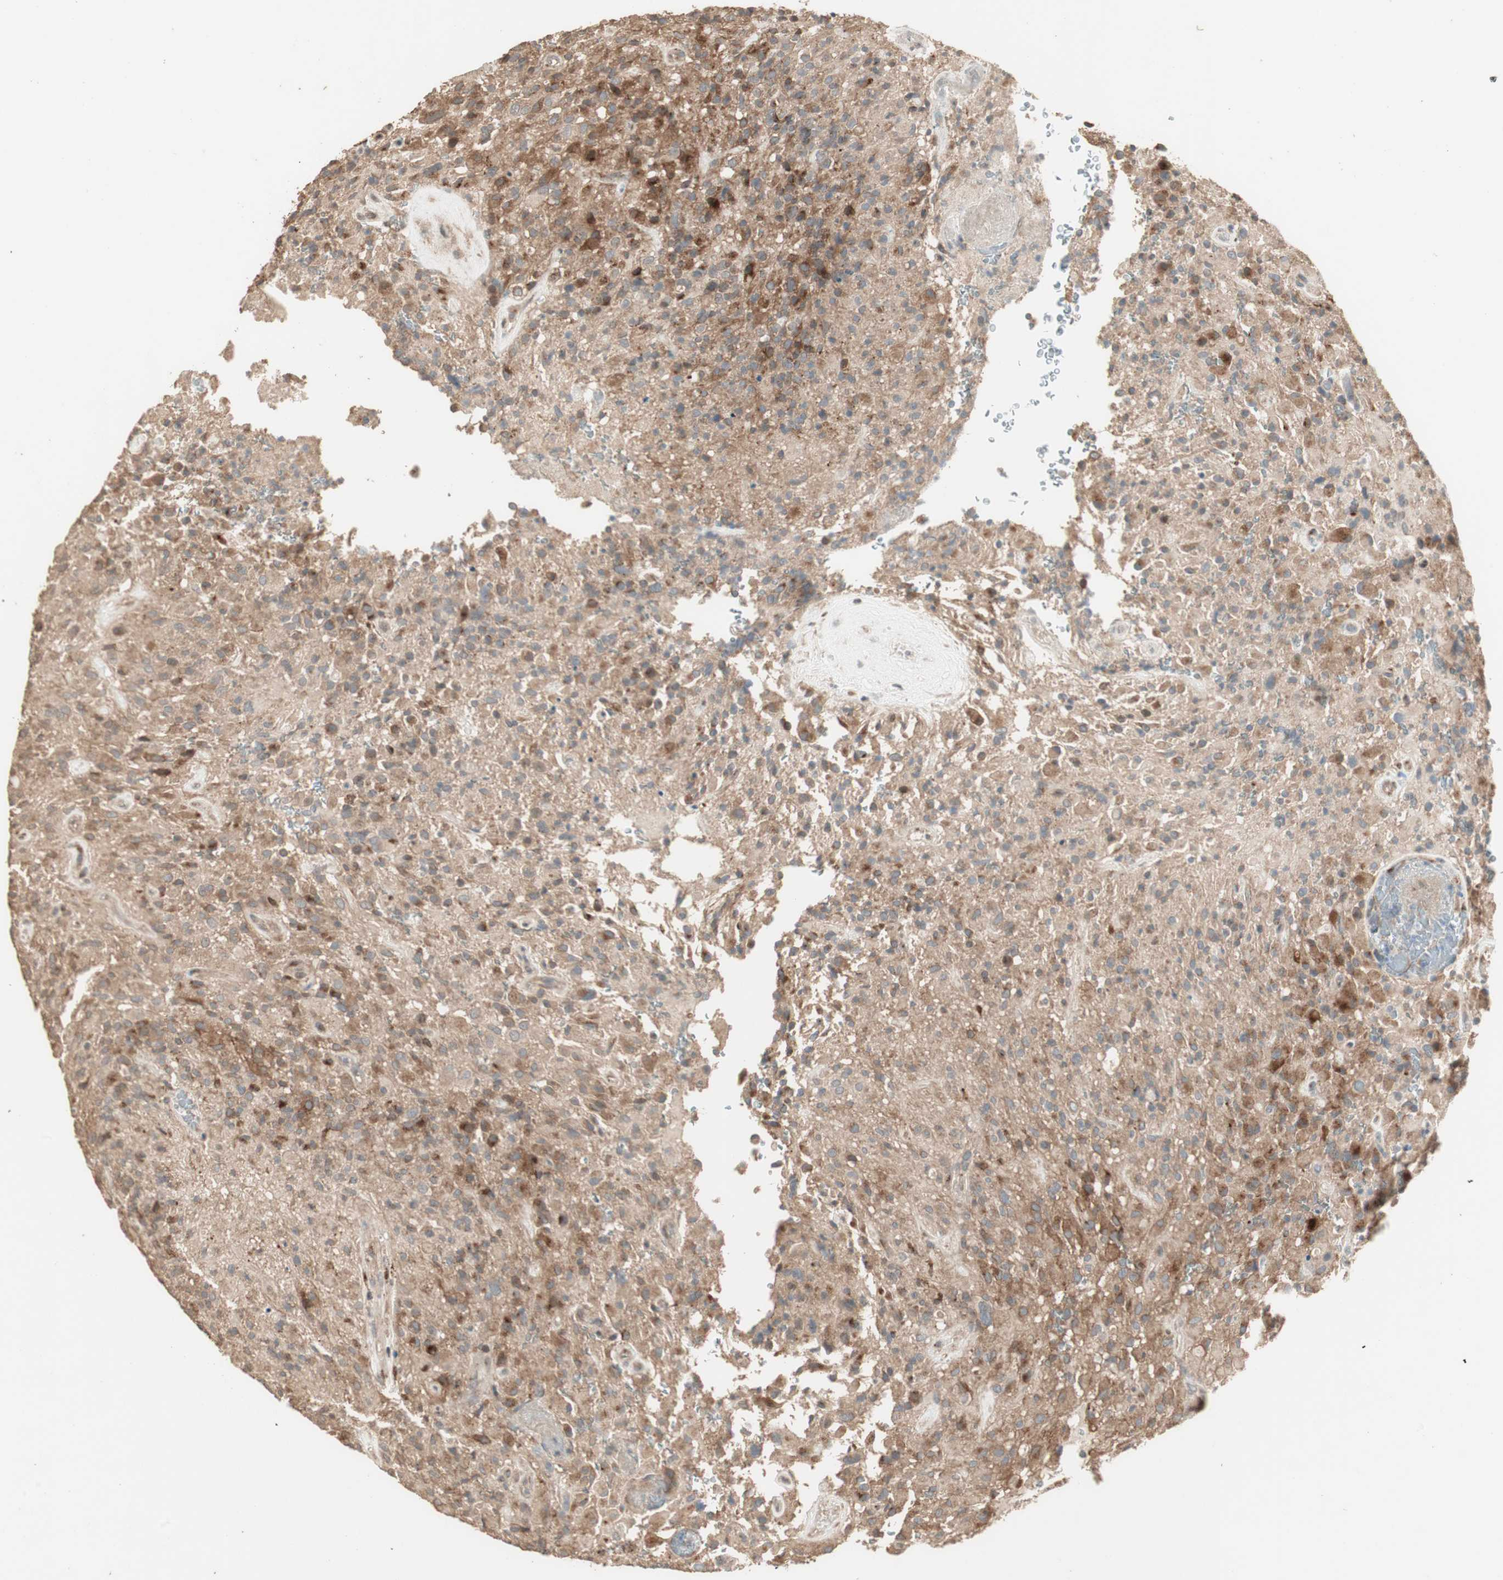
{"staining": {"intensity": "moderate", "quantity": ">75%", "location": "cytoplasmic/membranous"}, "tissue": "glioma", "cell_type": "Tumor cells", "image_type": "cancer", "snomed": [{"axis": "morphology", "description": "Glioma, malignant, High grade"}, {"axis": "topography", "description": "Brain"}], "caption": "The histopathology image reveals staining of glioma, revealing moderate cytoplasmic/membranous protein positivity (brown color) within tumor cells.", "gene": "RARRES1", "patient": {"sex": "male", "age": 71}}